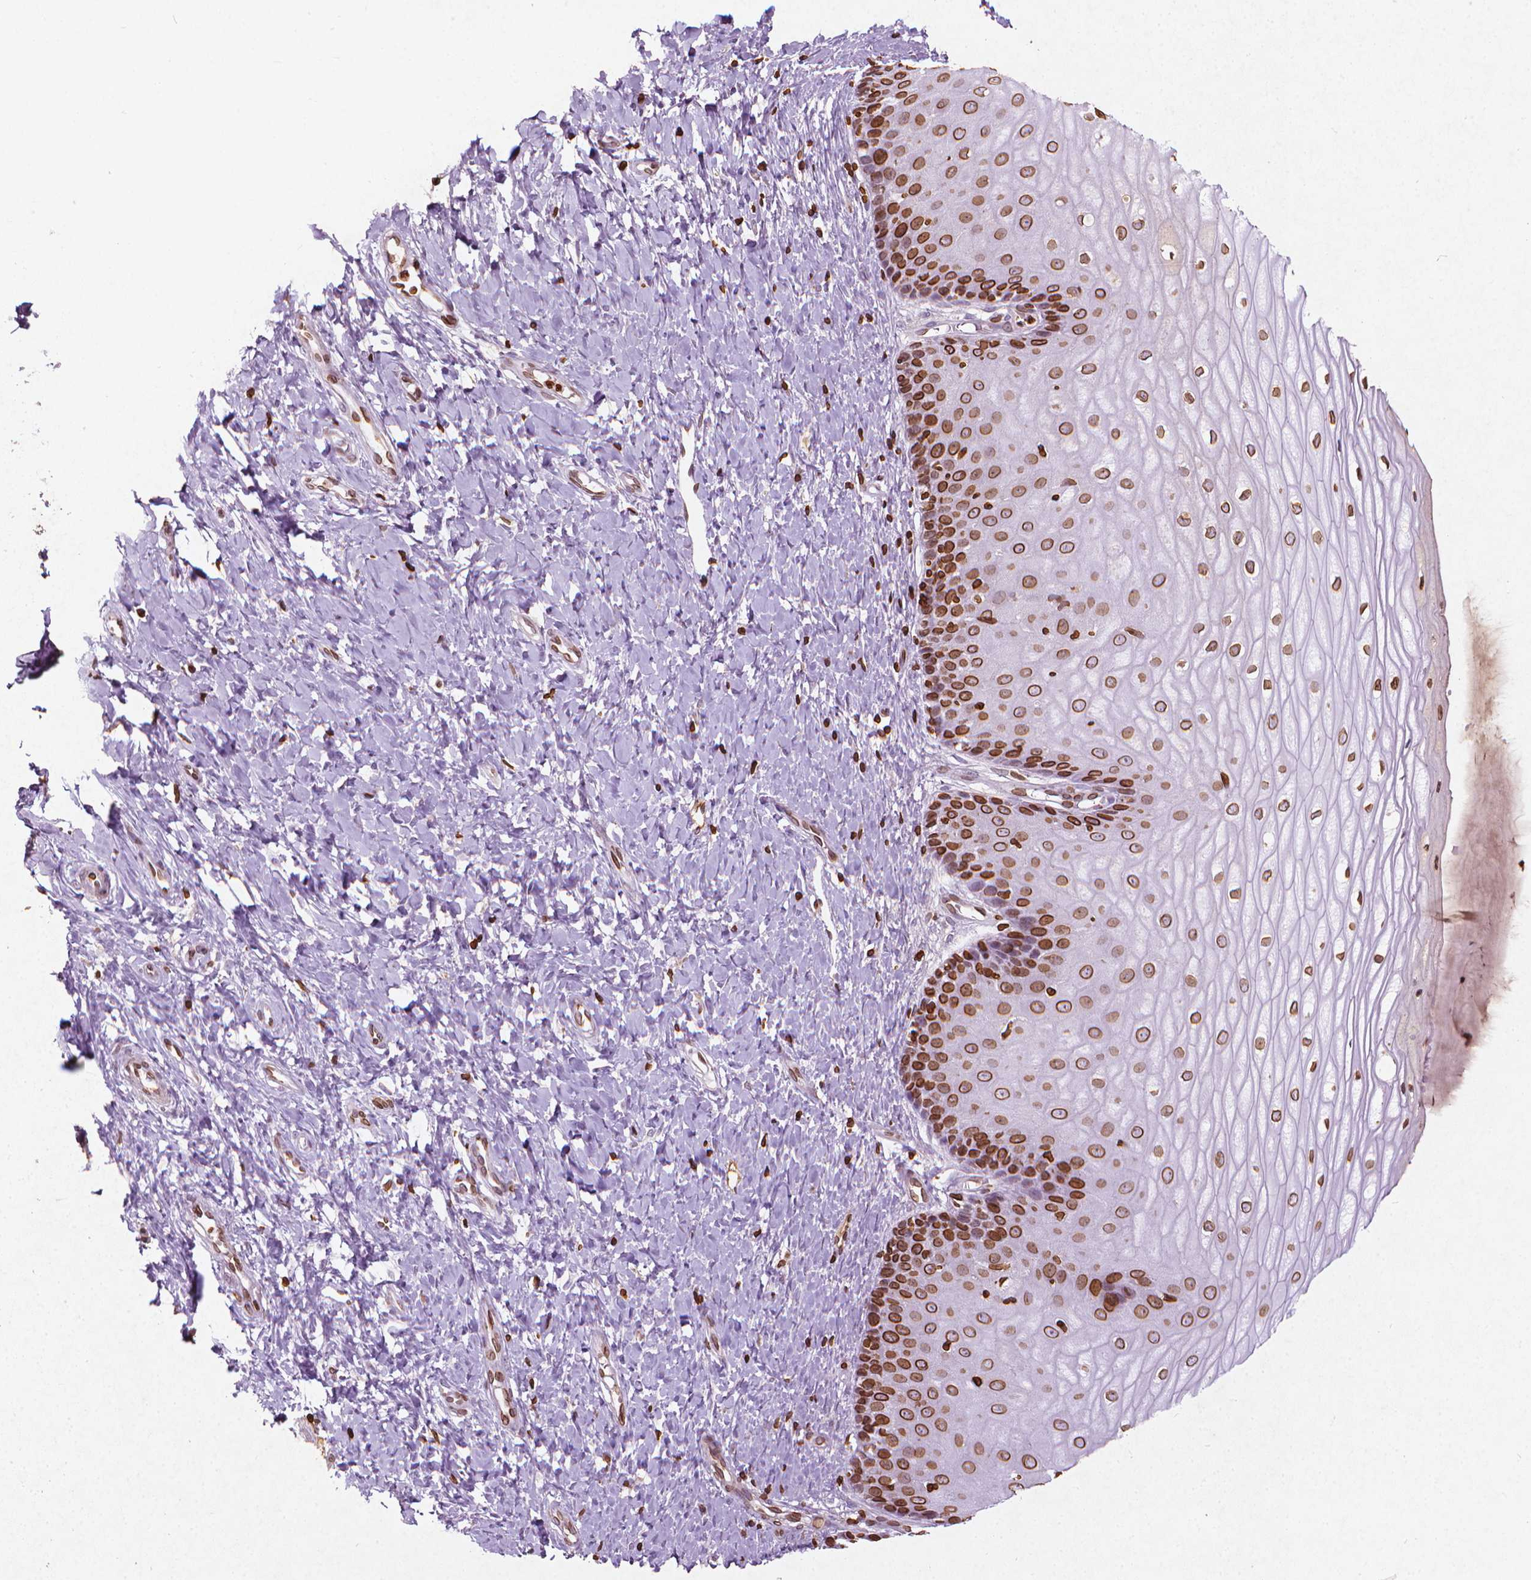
{"staining": {"intensity": "strong", "quantity": ">75%", "location": "cytoplasmic/membranous,nuclear"}, "tissue": "cervix", "cell_type": "Glandular cells", "image_type": "normal", "snomed": [{"axis": "morphology", "description": "Normal tissue, NOS"}, {"axis": "topography", "description": "Cervix"}], "caption": "Immunohistochemical staining of unremarkable cervix reveals >75% levels of strong cytoplasmic/membranous,nuclear protein staining in about >75% of glandular cells.", "gene": "LMNB1", "patient": {"sex": "female", "age": 37}}